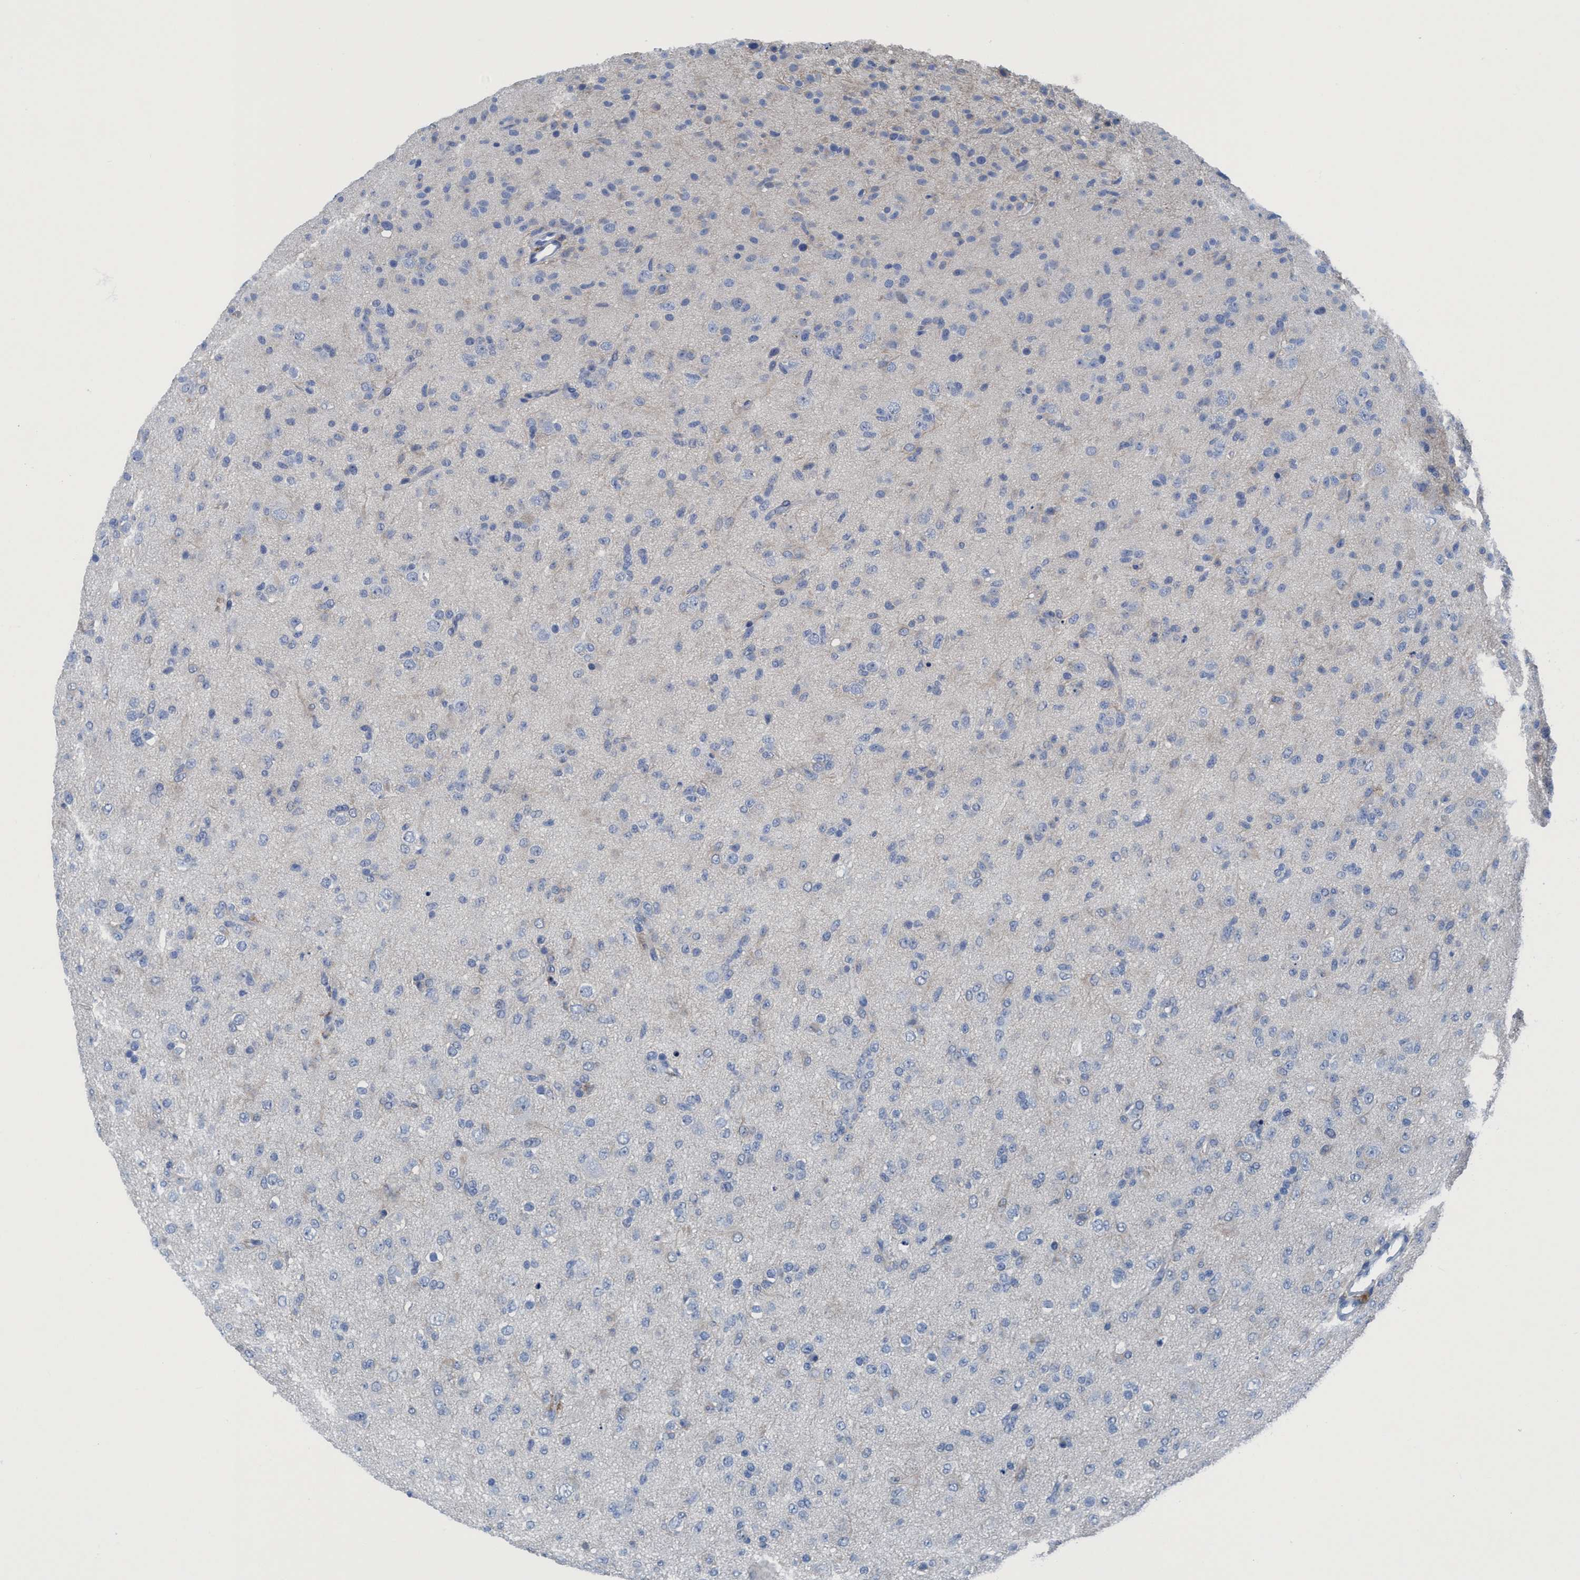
{"staining": {"intensity": "negative", "quantity": "none", "location": "none"}, "tissue": "glioma", "cell_type": "Tumor cells", "image_type": "cancer", "snomed": [{"axis": "morphology", "description": "Glioma, malignant, Low grade"}, {"axis": "topography", "description": "Brain"}], "caption": "High magnification brightfield microscopy of low-grade glioma (malignant) stained with DAB (brown) and counterstained with hematoxylin (blue): tumor cells show no significant staining.", "gene": "DNAI1", "patient": {"sex": "male", "age": 65}}